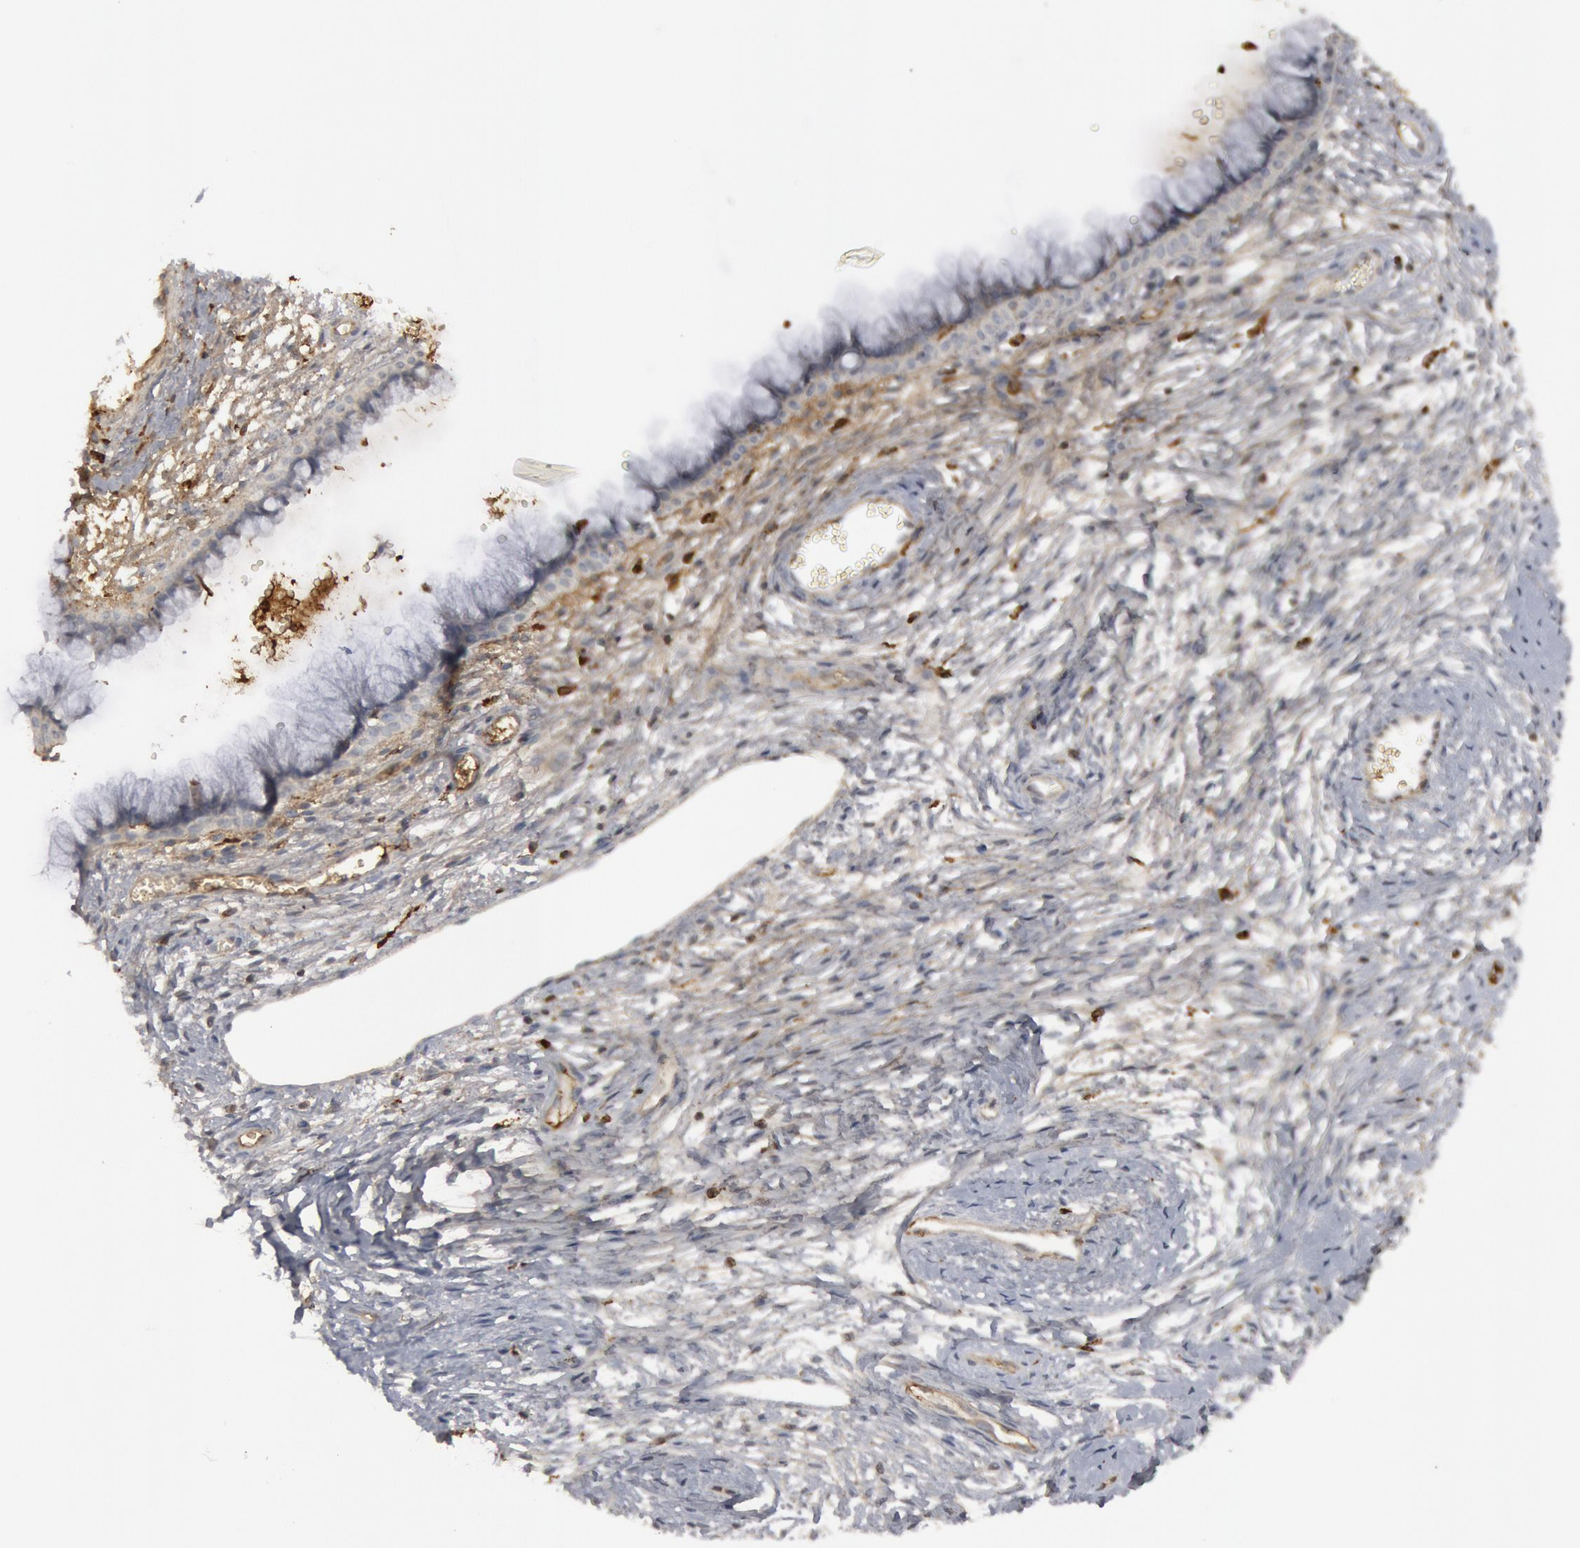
{"staining": {"intensity": "negative", "quantity": "none", "location": "none"}, "tissue": "cervix", "cell_type": "Glandular cells", "image_type": "normal", "snomed": [{"axis": "morphology", "description": "Normal tissue, NOS"}, {"axis": "topography", "description": "Cervix"}], "caption": "This is an IHC image of unremarkable cervix. There is no expression in glandular cells.", "gene": "C1QC", "patient": {"sex": "female", "age": 39}}